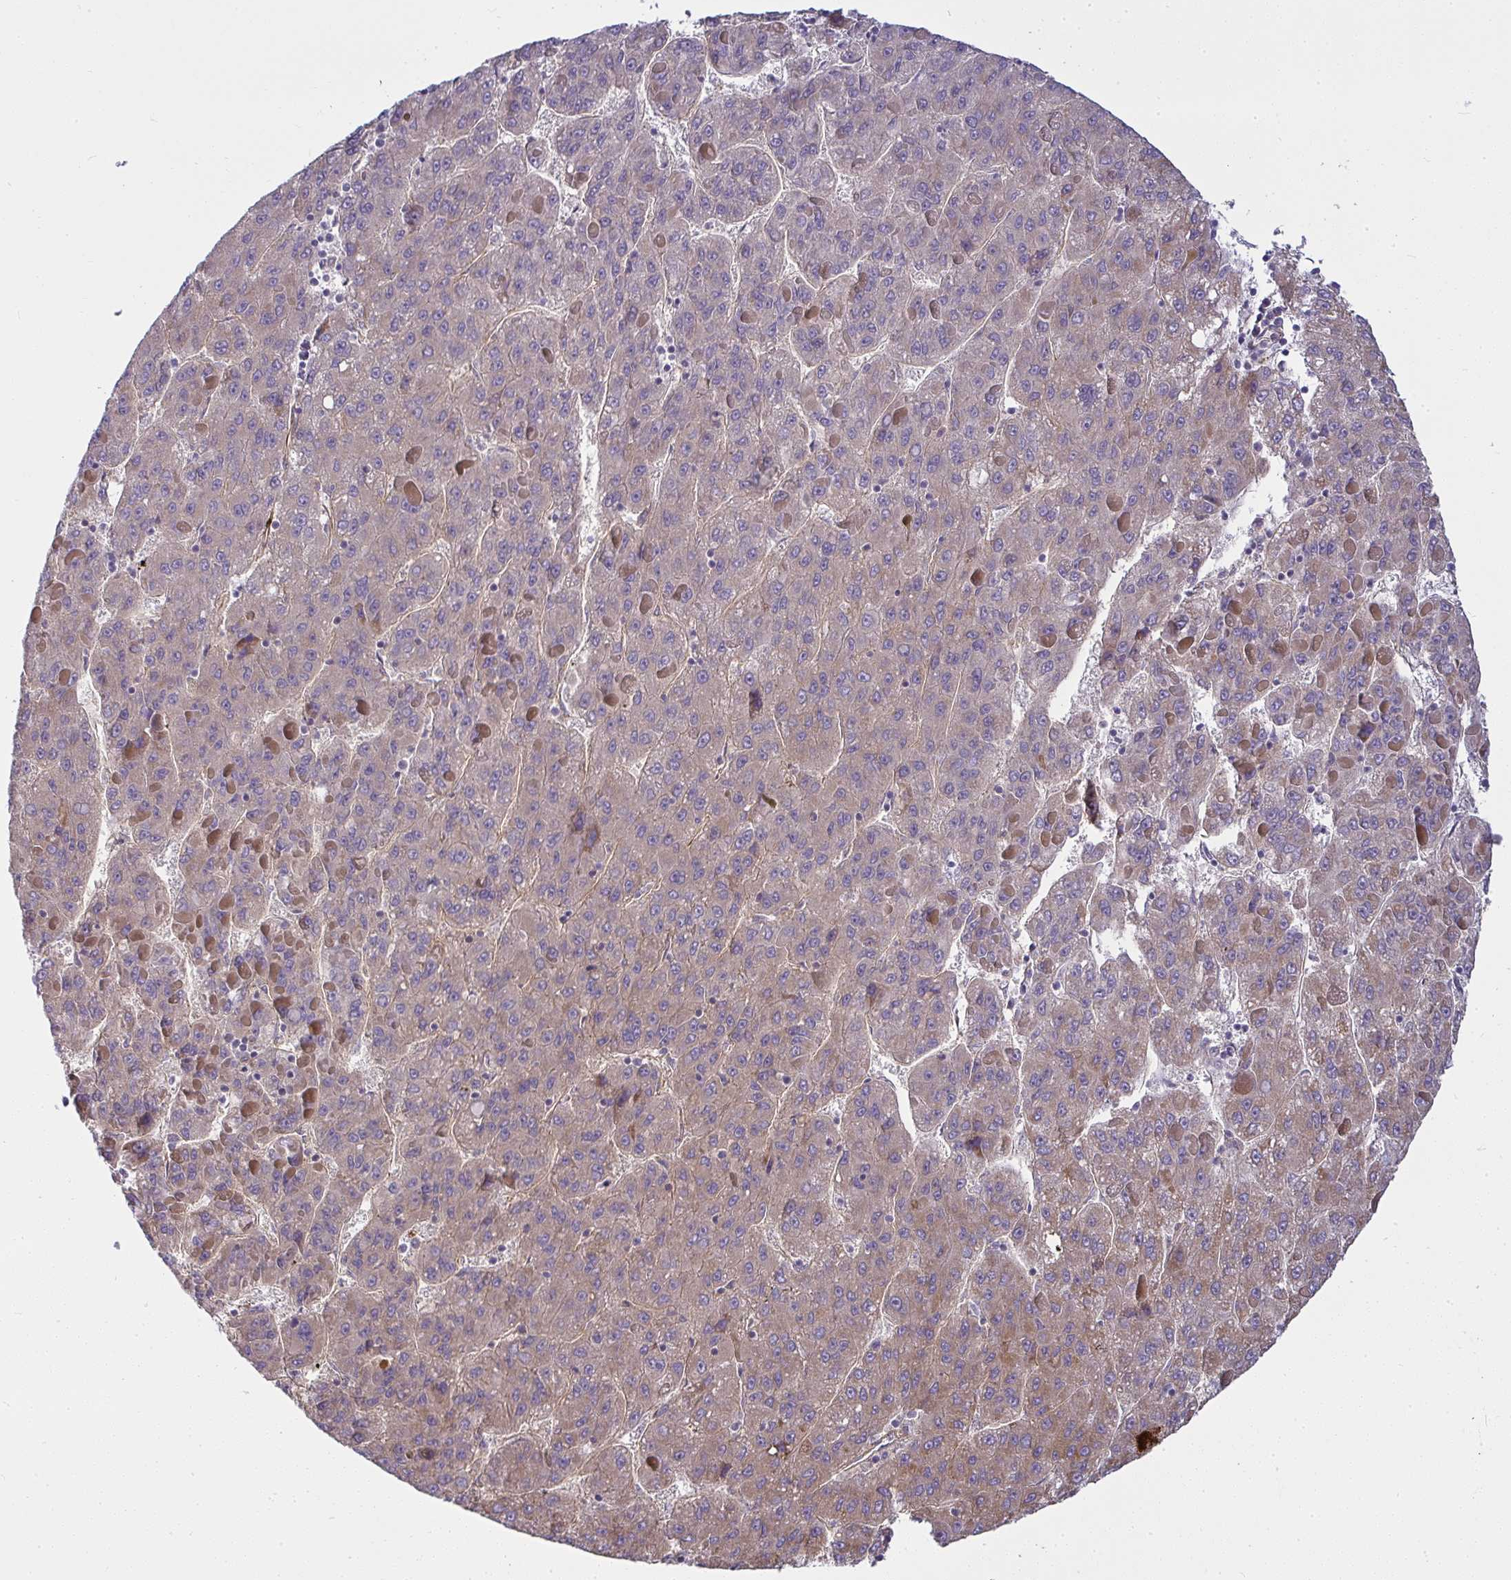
{"staining": {"intensity": "weak", "quantity": "25%-75%", "location": "cytoplasmic/membranous"}, "tissue": "liver cancer", "cell_type": "Tumor cells", "image_type": "cancer", "snomed": [{"axis": "morphology", "description": "Carcinoma, Hepatocellular, NOS"}, {"axis": "topography", "description": "Liver"}], "caption": "Protein staining reveals weak cytoplasmic/membranous staining in approximately 25%-75% of tumor cells in liver cancer (hepatocellular carcinoma).", "gene": "IFIT3", "patient": {"sex": "female", "age": 82}}